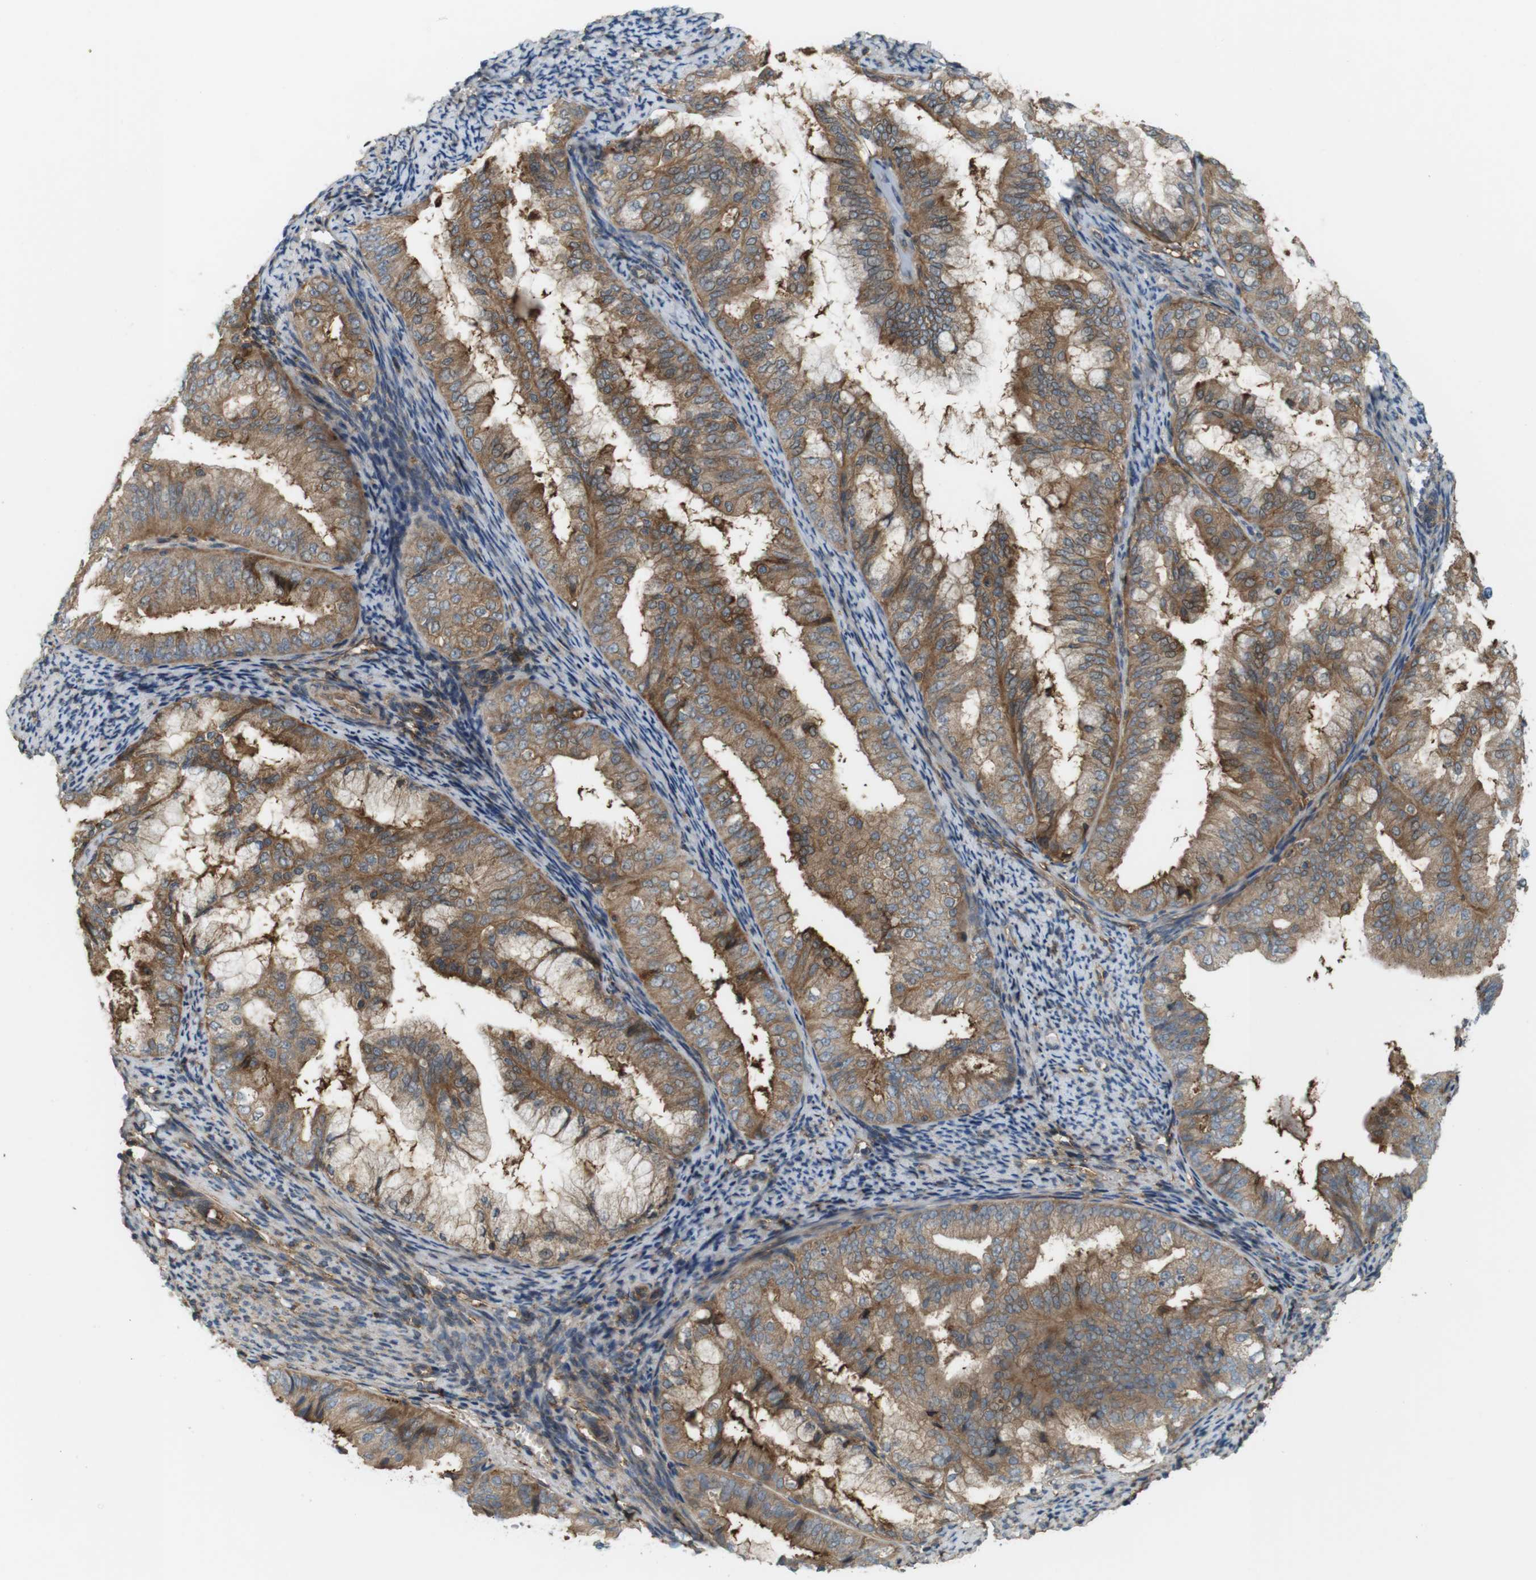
{"staining": {"intensity": "moderate", "quantity": ">75%", "location": "cytoplasmic/membranous"}, "tissue": "endometrial cancer", "cell_type": "Tumor cells", "image_type": "cancer", "snomed": [{"axis": "morphology", "description": "Adenocarcinoma, NOS"}, {"axis": "topography", "description": "Endometrium"}], "caption": "Immunohistochemical staining of human endometrial adenocarcinoma displays medium levels of moderate cytoplasmic/membranous protein positivity in about >75% of tumor cells. Immunohistochemistry stains the protein of interest in brown and the nuclei are stained blue.", "gene": "DDAH2", "patient": {"sex": "female", "age": 63}}